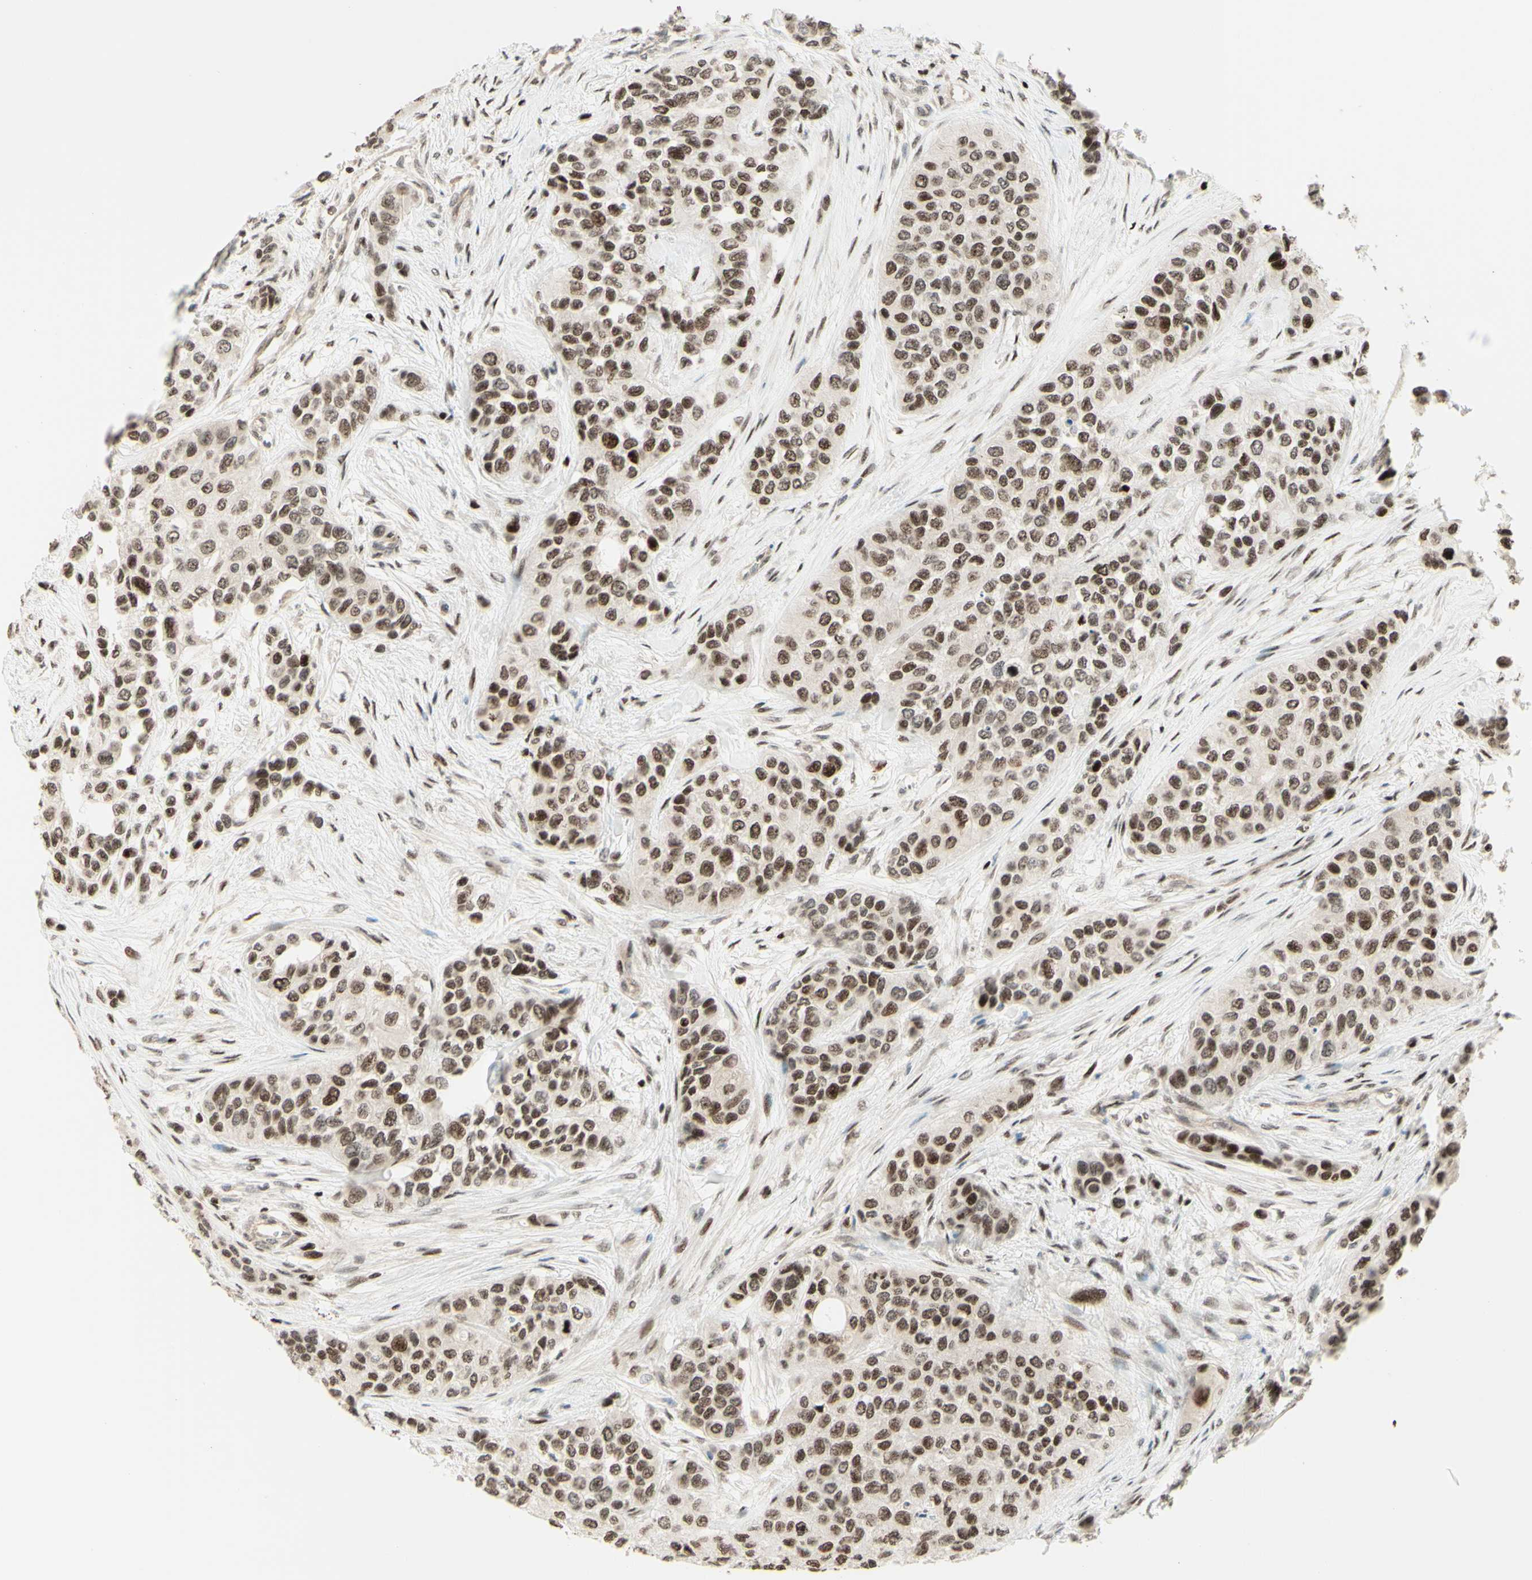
{"staining": {"intensity": "moderate", "quantity": ">75%", "location": "cytoplasmic/membranous,nuclear"}, "tissue": "urothelial cancer", "cell_type": "Tumor cells", "image_type": "cancer", "snomed": [{"axis": "morphology", "description": "Urothelial carcinoma, High grade"}, {"axis": "topography", "description": "Urinary bladder"}], "caption": "High-grade urothelial carcinoma stained with a brown dye demonstrates moderate cytoplasmic/membranous and nuclear positive positivity in approximately >75% of tumor cells.", "gene": "CDKL5", "patient": {"sex": "female", "age": 56}}